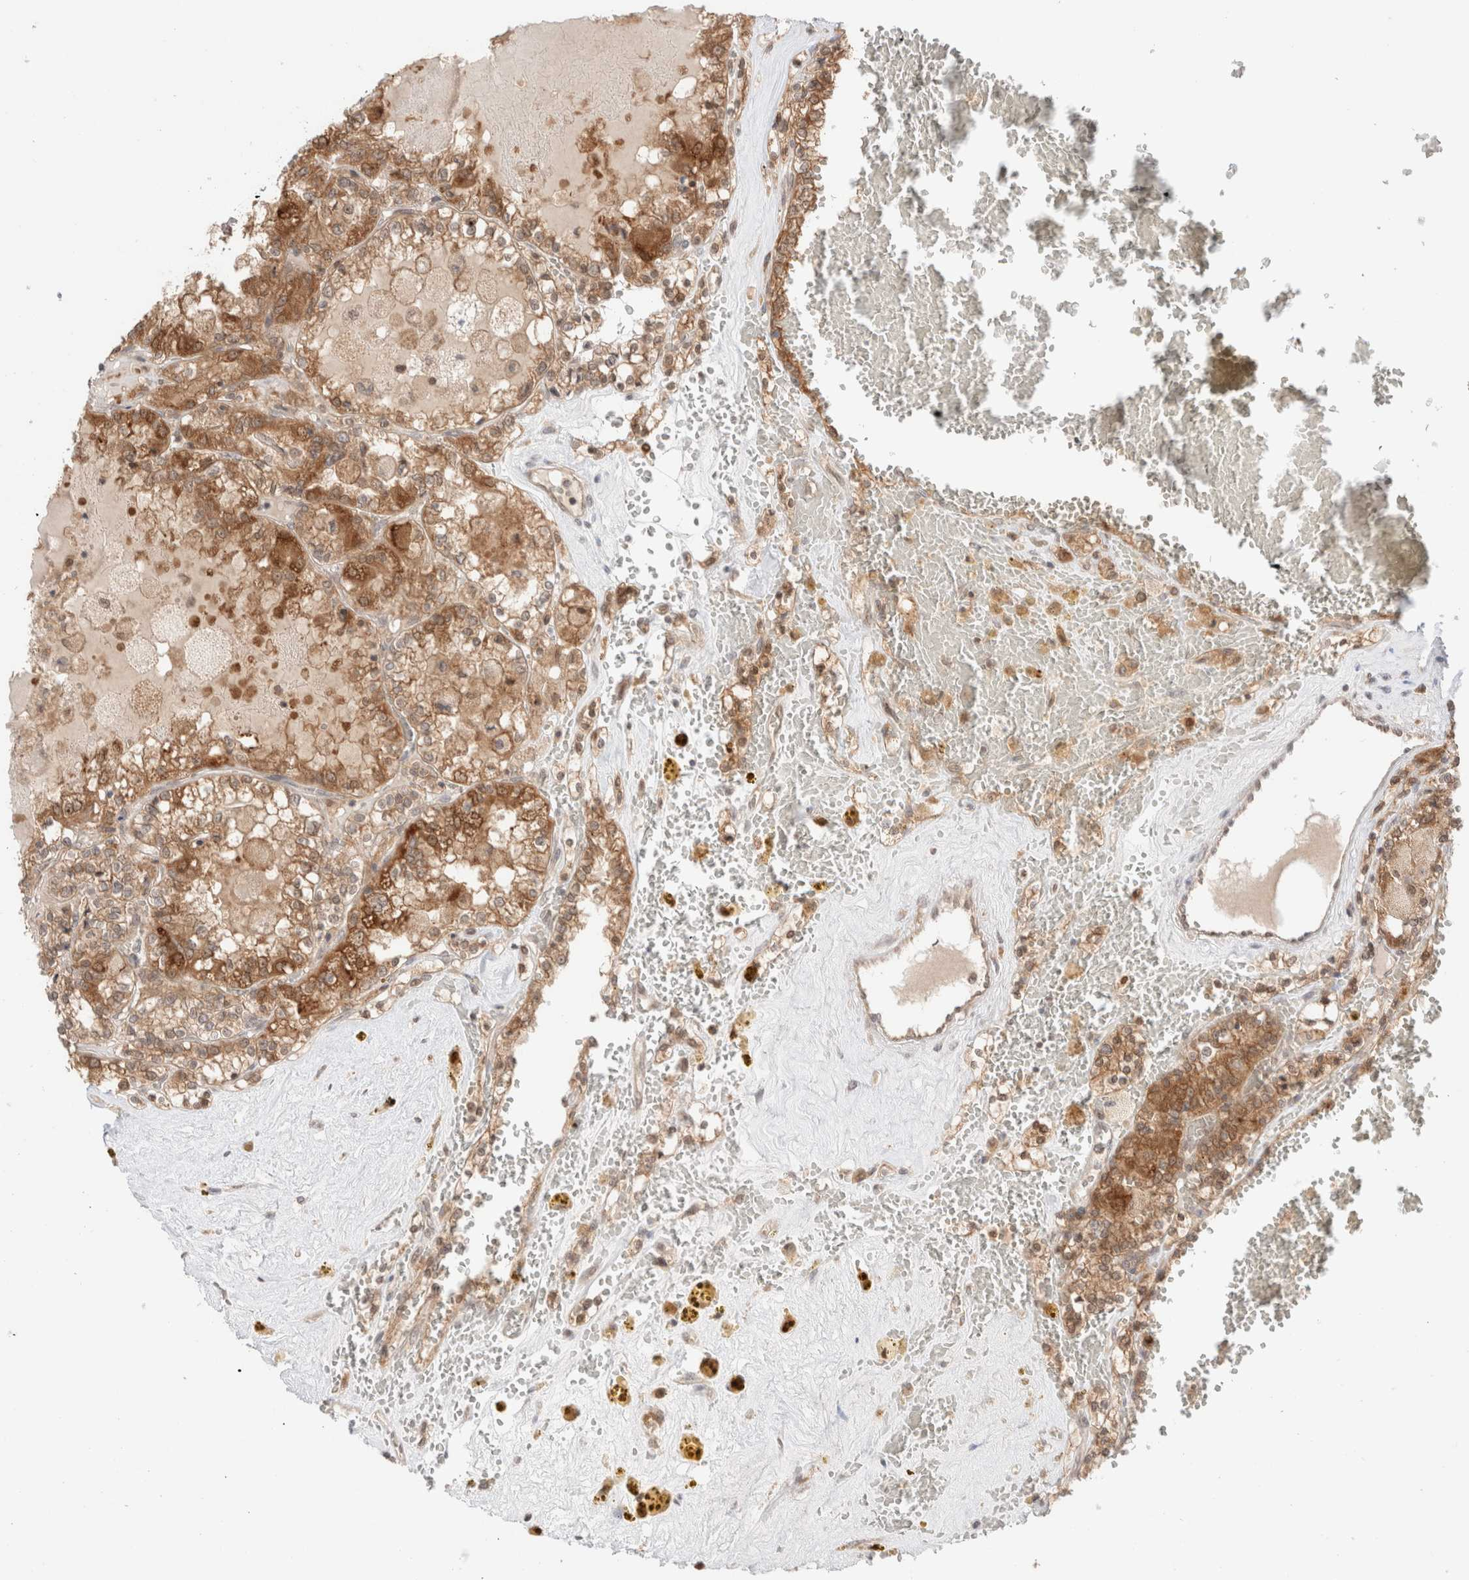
{"staining": {"intensity": "moderate", "quantity": ">75%", "location": "cytoplasmic/membranous"}, "tissue": "renal cancer", "cell_type": "Tumor cells", "image_type": "cancer", "snomed": [{"axis": "morphology", "description": "Adenocarcinoma, NOS"}, {"axis": "topography", "description": "Kidney"}], "caption": "Human renal adenocarcinoma stained with a protein marker shows moderate staining in tumor cells.", "gene": "XKR4", "patient": {"sex": "female", "age": 56}}